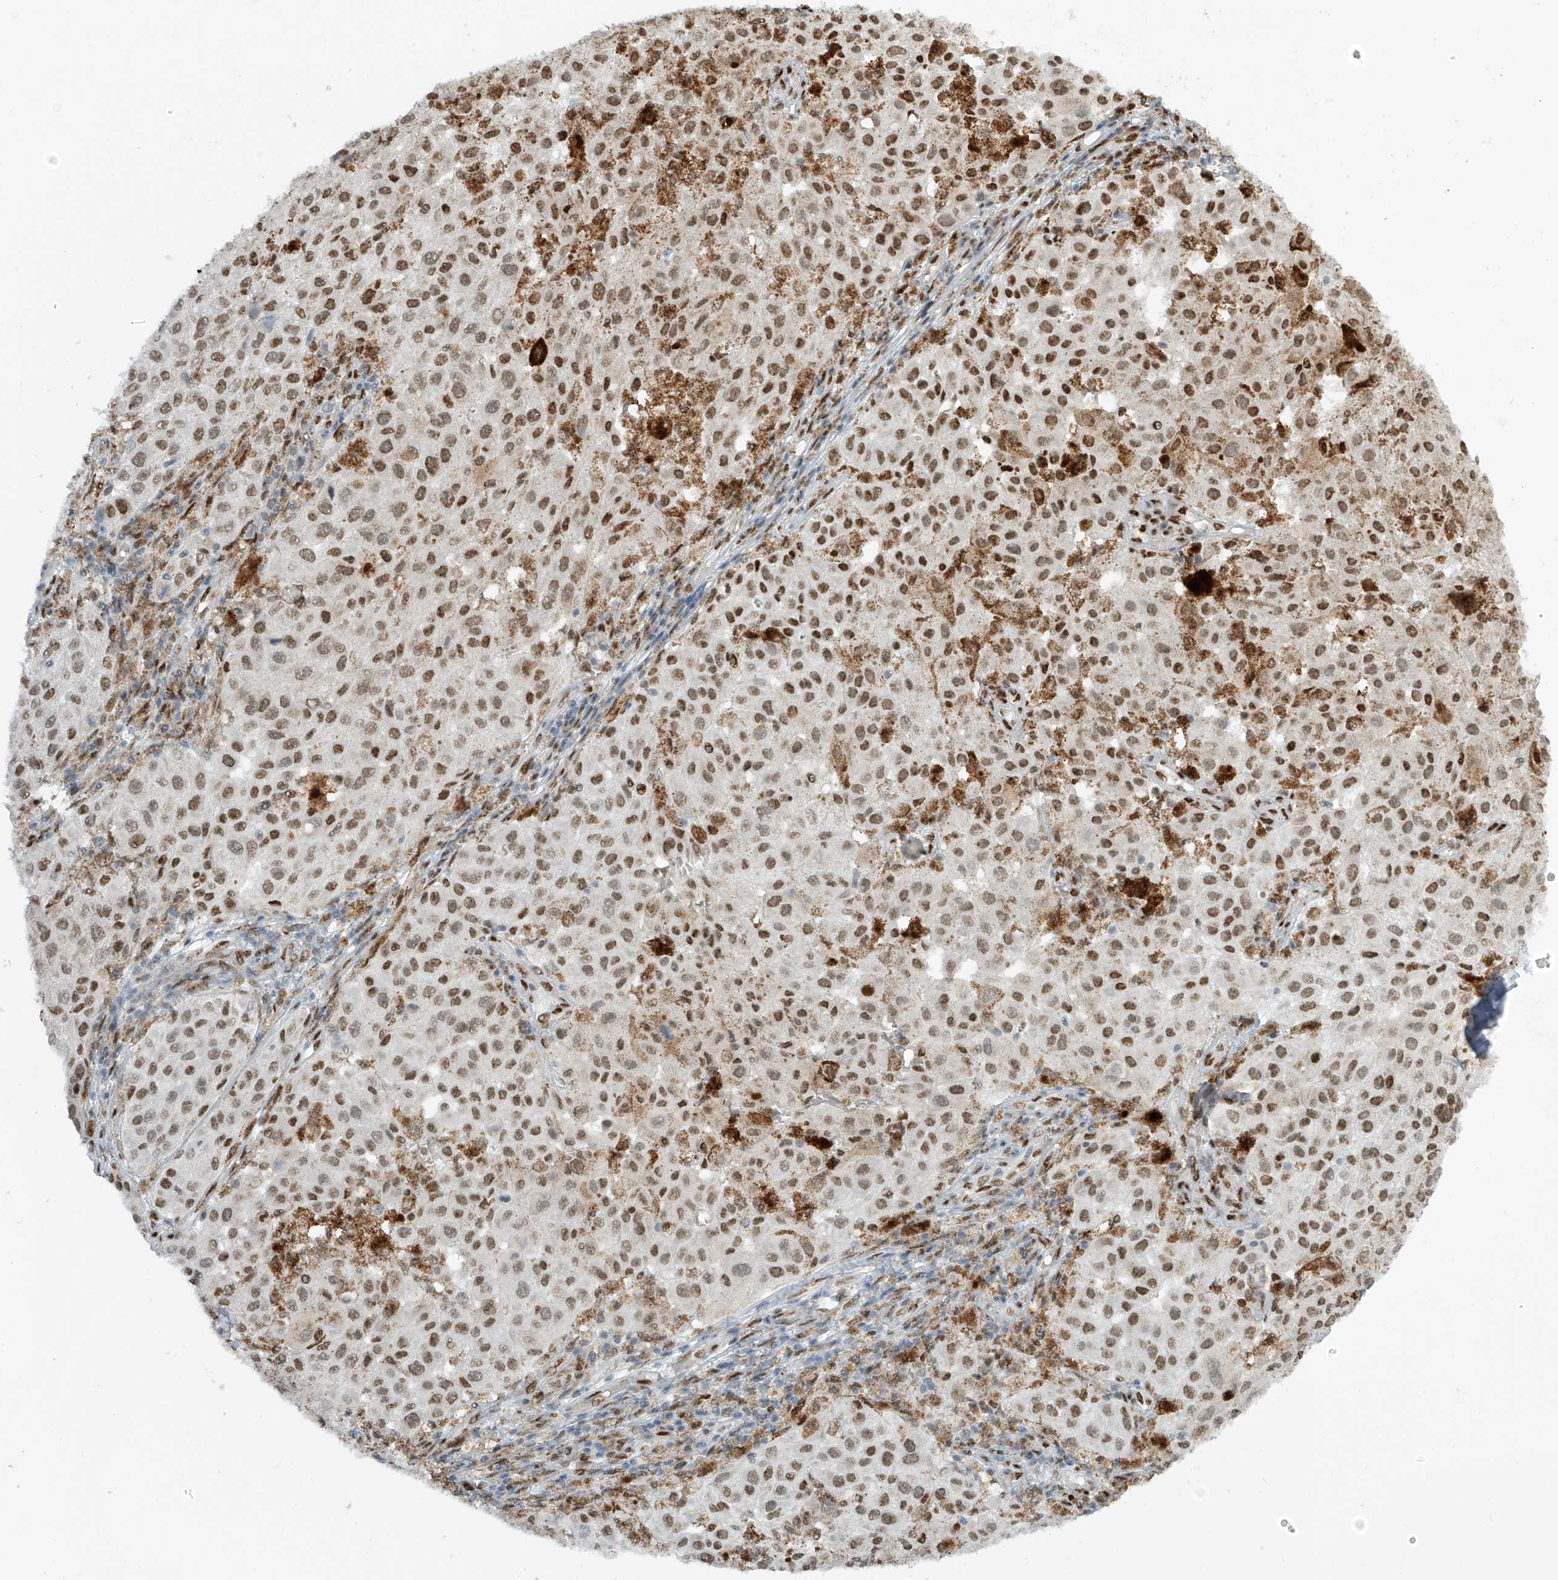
{"staining": {"intensity": "moderate", "quantity": ">75%", "location": "nuclear"}, "tissue": "melanoma", "cell_type": "Tumor cells", "image_type": "cancer", "snomed": [{"axis": "morphology", "description": "Malignant melanoma, NOS"}, {"axis": "topography", "description": "Skin"}], "caption": "Protein expression by immunohistochemistry (IHC) demonstrates moderate nuclear staining in about >75% of tumor cells in malignant melanoma. Using DAB (3,3'-diaminobenzidine) (brown) and hematoxylin (blue) stains, captured at high magnification using brightfield microscopy.", "gene": "PM20D2", "patient": {"sex": "female", "age": 64}}